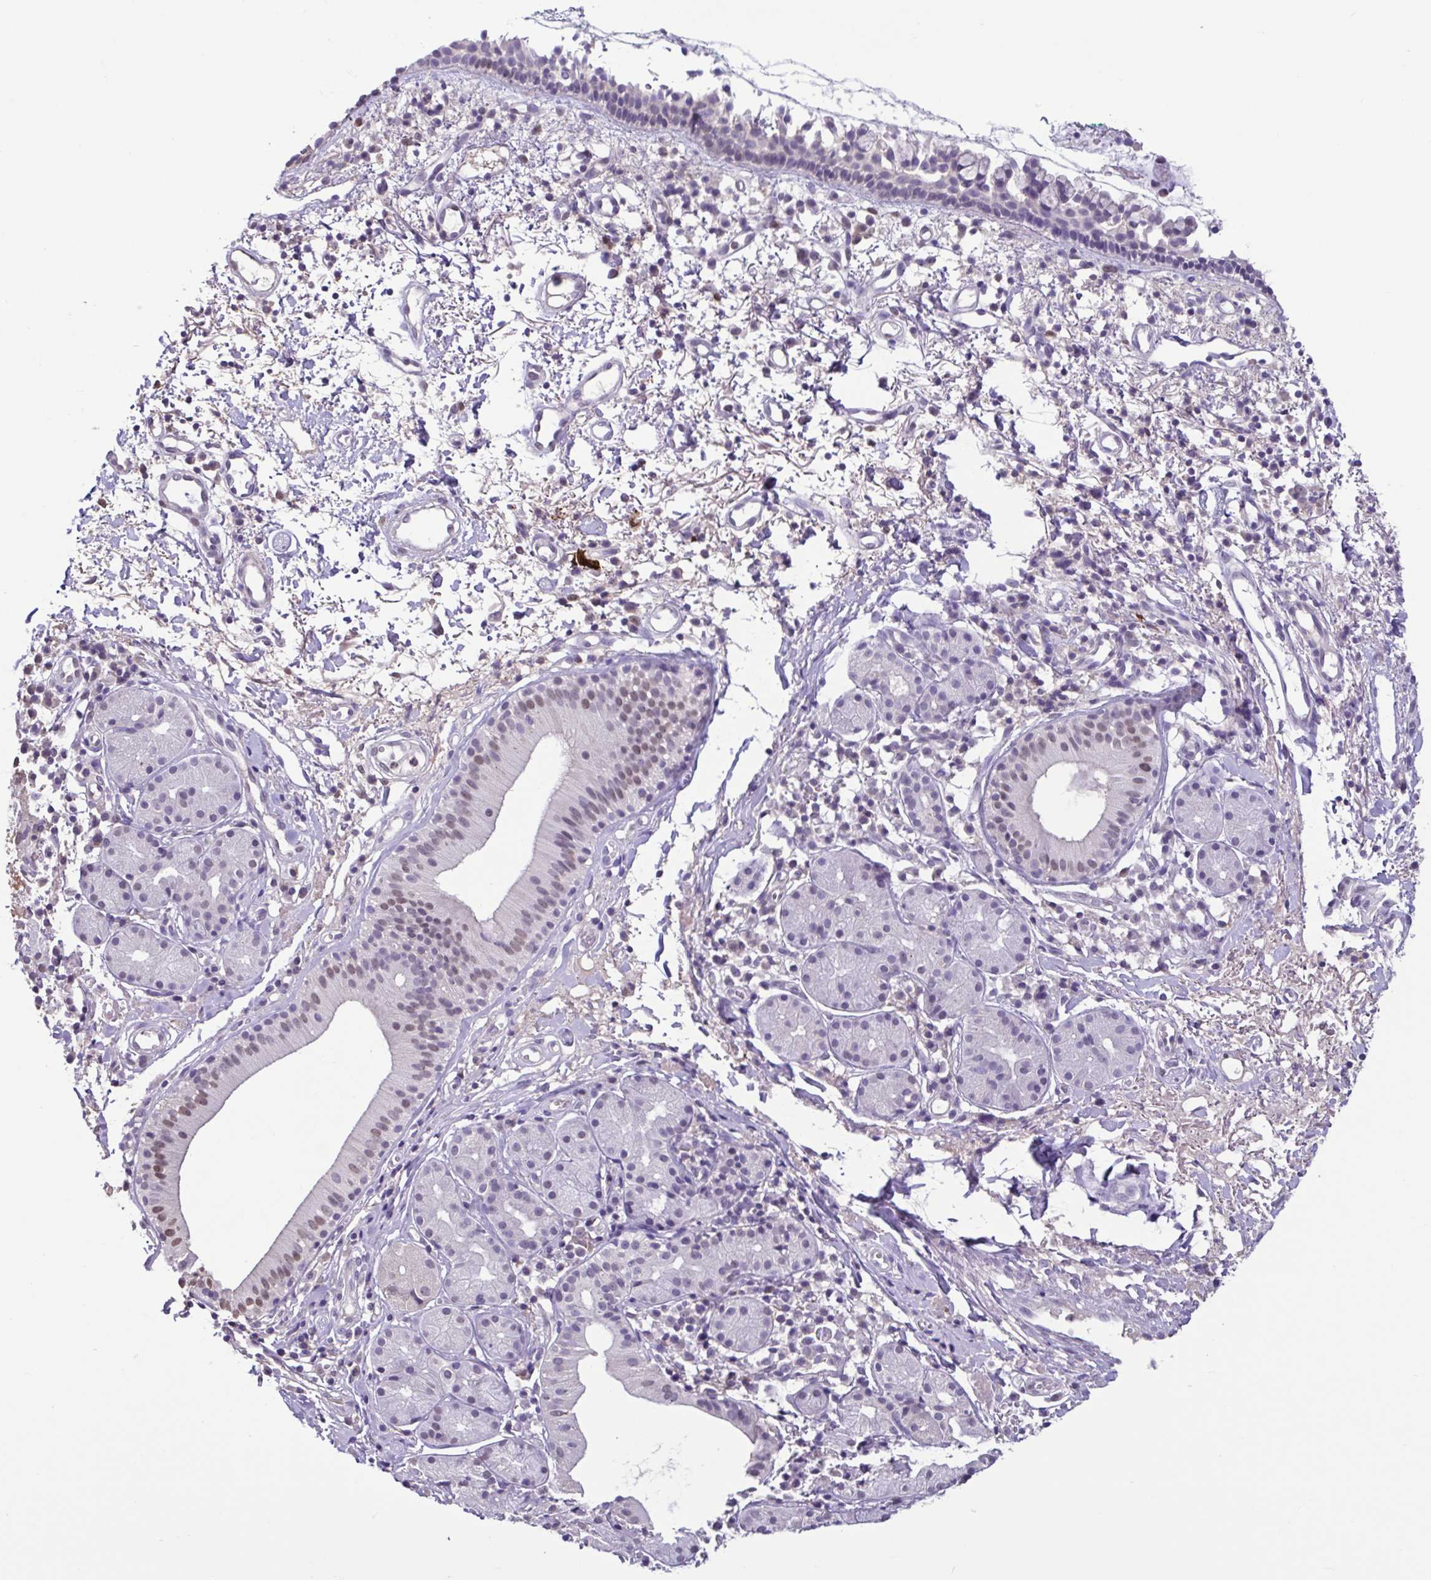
{"staining": {"intensity": "weak", "quantity": "25%-75%", "location": "nuclear"}, "tissue": "nasopharynx", "cell_type": "Respiratory epithelial cells", "image_type": "normal", "snomed": [{"axis": "morphology", "description": "Normal tissue, NOS"}, {"axis": "morphology", "description": "Basal cell carcinoma"}, {"axis": "topography", "description": "Cartilage tissue"}, {"axis": "topography", "description": "Nasopharynx"}, {"axis": "topography", "description": "Oral tissue"}], "caption": "A micrograph showing weak nuclear expression in approximately 25%-75% of respiratory epithelial cells in unremarkable nasopharynx, as visualized by brown immunohistochemical staining.", "gene": "ACTRT3", "patient": {"sex": "female", "age": 77}}